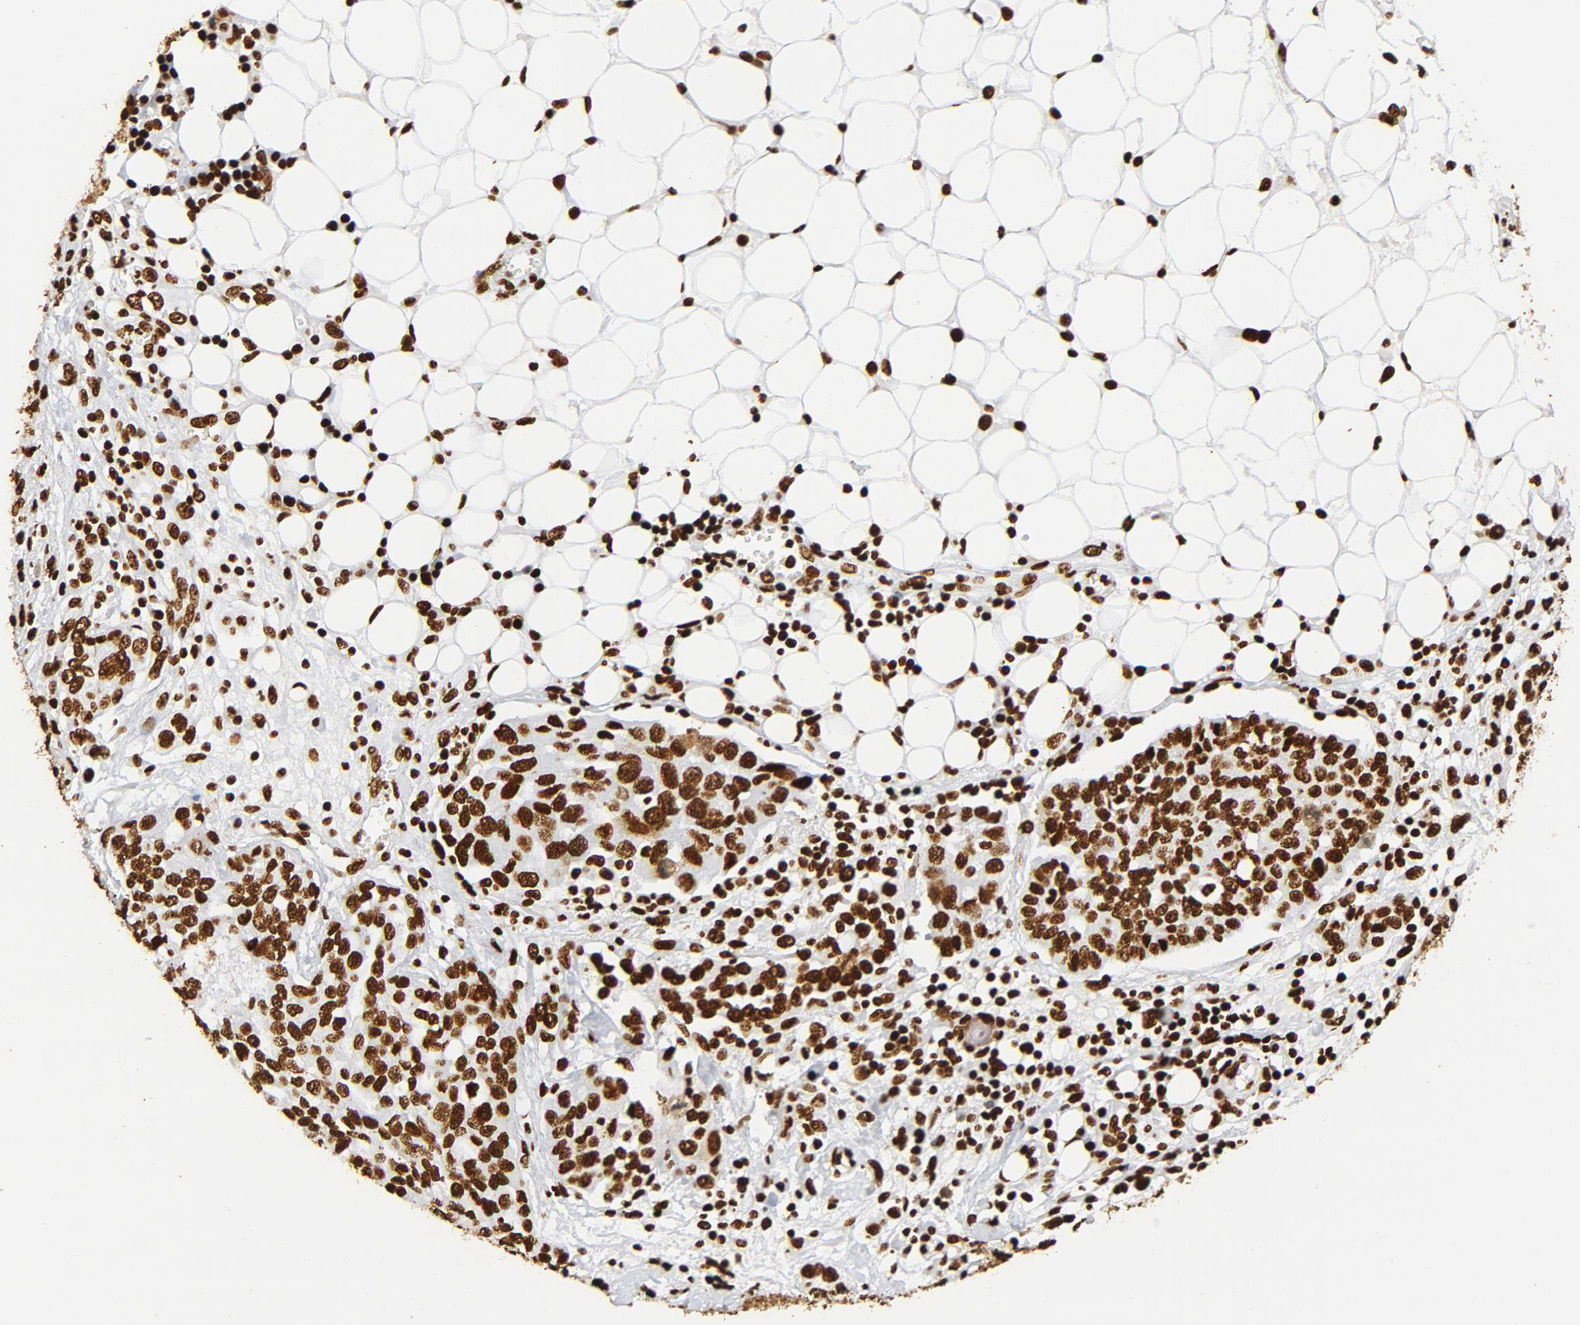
{"staining": {"intensity": "strong", "quantity": ">75%", "location": "cytoplasmic/membranous,nuclear"}, "tissue": "ovarian cancer", "cell_type": "Tumor cells", "image_type": "cancer", "snomed": [{"axis": "morphology", "description": "Cystadenocarcinoma, serous, NOS"}, {"axis": "topography", "description": "Soft tissue"}, {"axis": "topography", "description": "Ovary"}], "caption": "Tumor cells demonstrate strong cytoplasmic/membranous and nuclear positivity in approximately >75% of cells in ovarian cancer.", "gene": "XRCC6", "patient": {"sex": "female", "age": 57}}